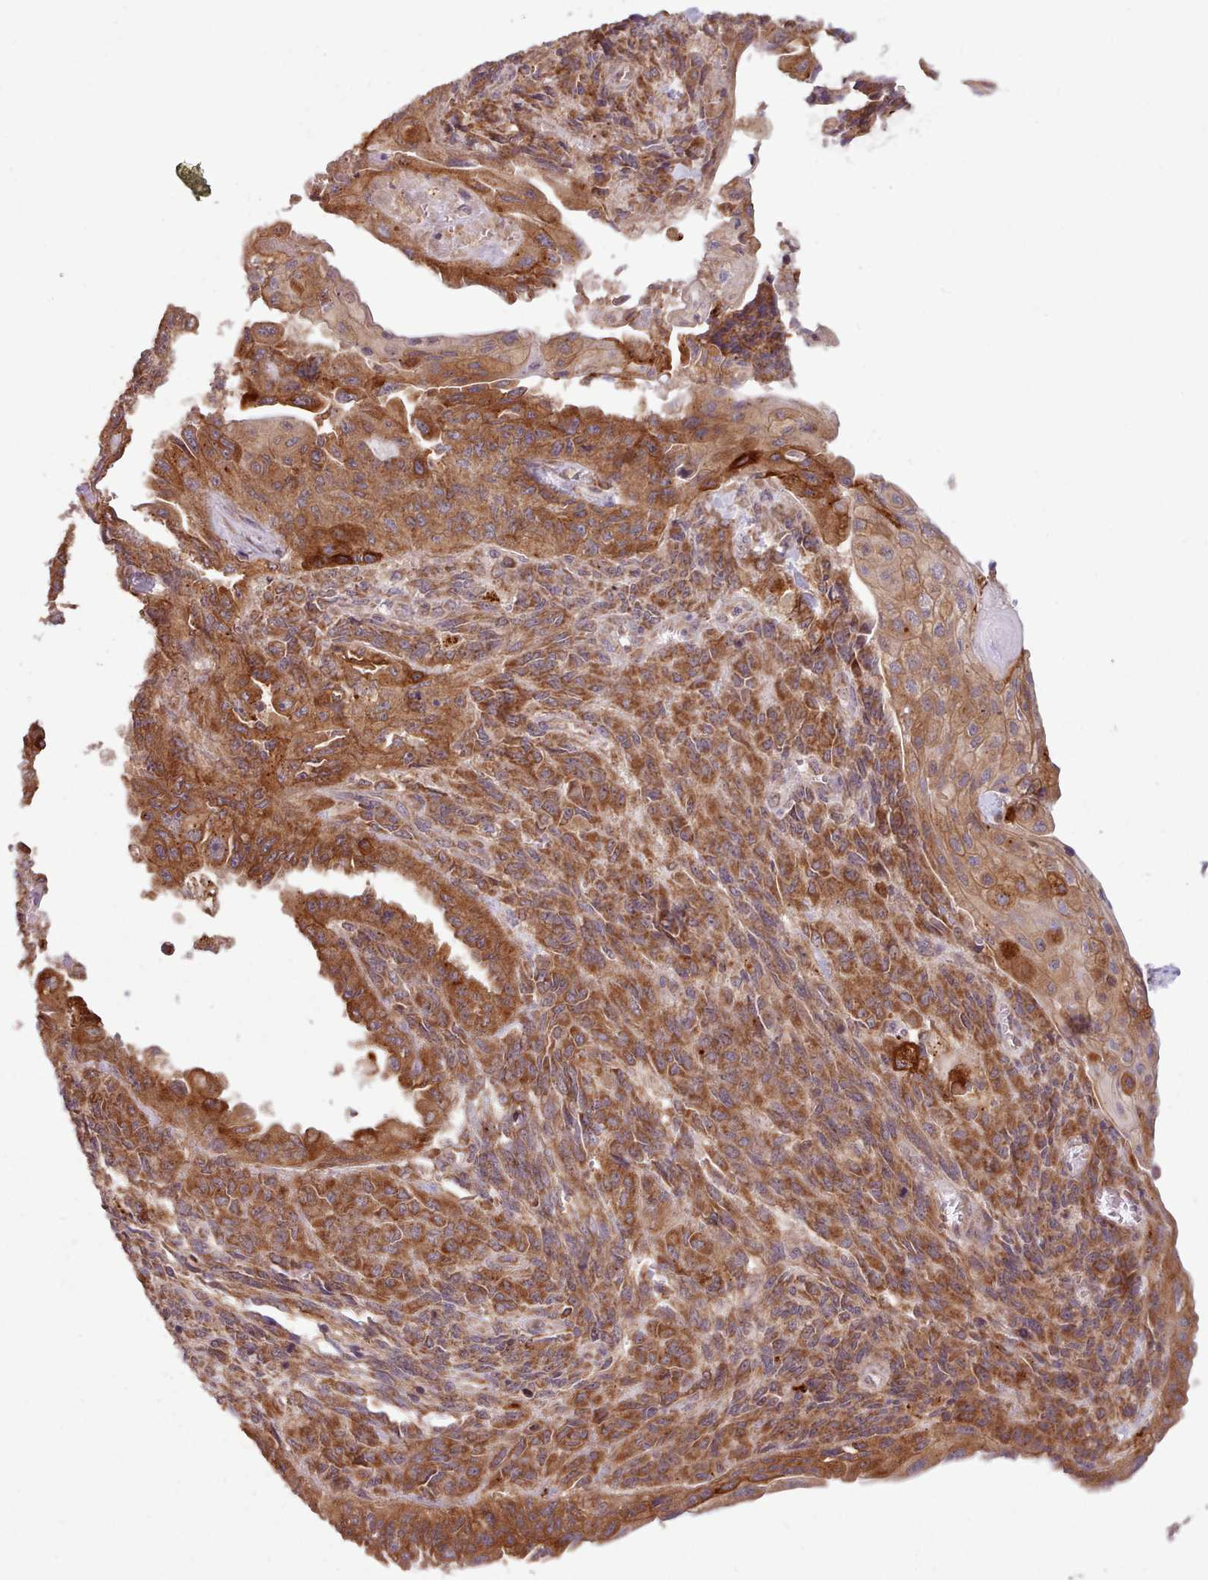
{"staining": {"intensity": "moderate", "quantity": ">75%", "location": "cytoplasmic/membranous"}, "tissue": "endometrial cancer", "cell_type": "Tumor cells", "image_type": "cancer", "snomed": [{"axis": "morphology", "description": "Adenocarcinoma, NOS"}, {"axis": "topography", "description": "Endometrium"}], "caption": "Endometrial adenocarcinoma stained with a protein marker shows moderate staining in tumor cells.", "gene": "CRYBG1", "patient": {"sex": "female", "age": 32}}